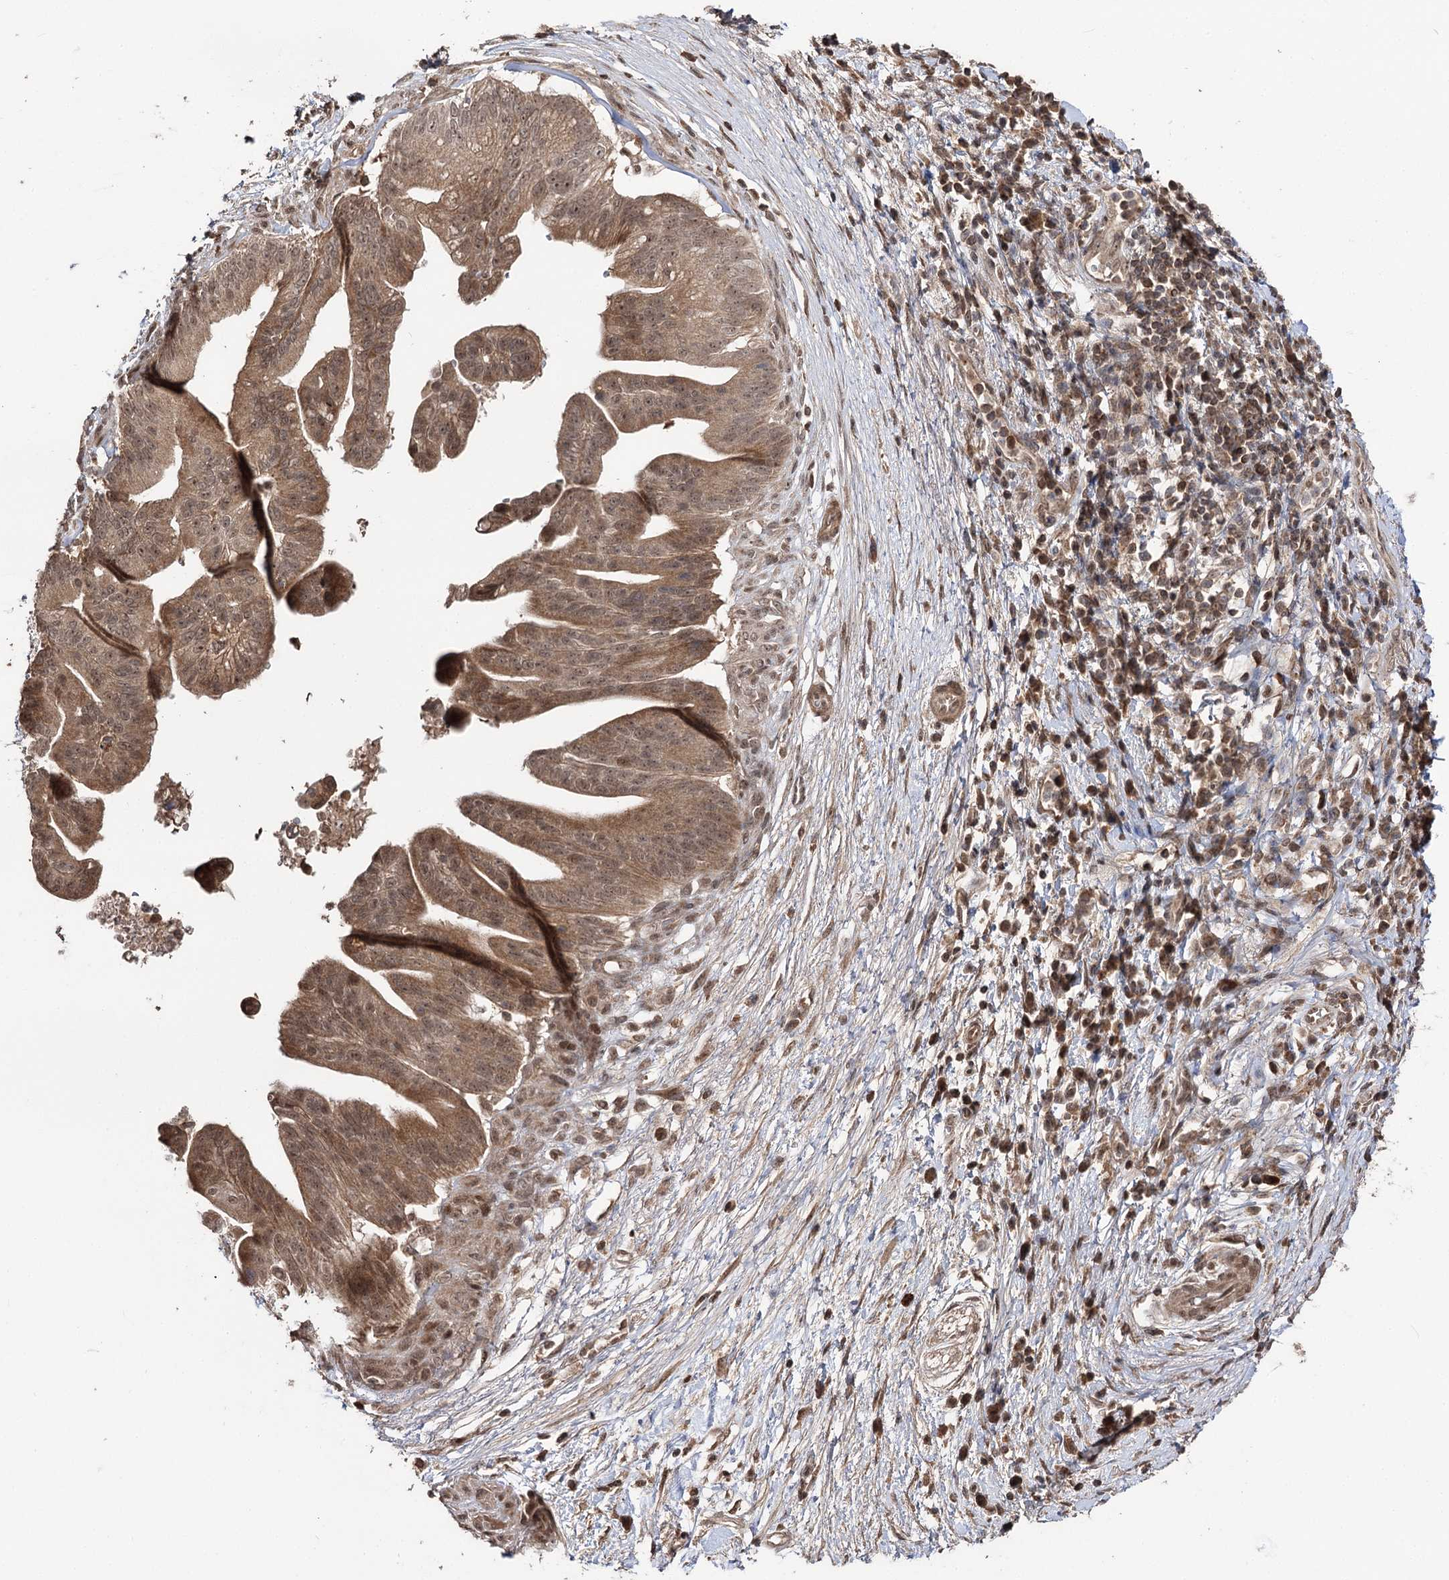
{"staining": {"intensity": "moderate", "quantity": ">75%", "location": "cytoplasmic/membranous,nuclear"}, "tissue": "pancreatic cancer", "cell_type": "Tumor cells", "image_type": "cancer", "snomed": [{"axis": "morphology", "description": "Adenocarcinoma, NOS"}, {"axis": "topography", "description": "Pancreas"}], "caption": "Tumor cells reveal medium levels of moderate cytoplasmic/membranous and nuclear expression in about >75% of cells in human adenocarcinoma (pancreatic). Ihc stains the protein of interest in brown and the nuclei are stained blue.", "gene": "FAM53B", "patient": {"sex": "male", "age": 68}}